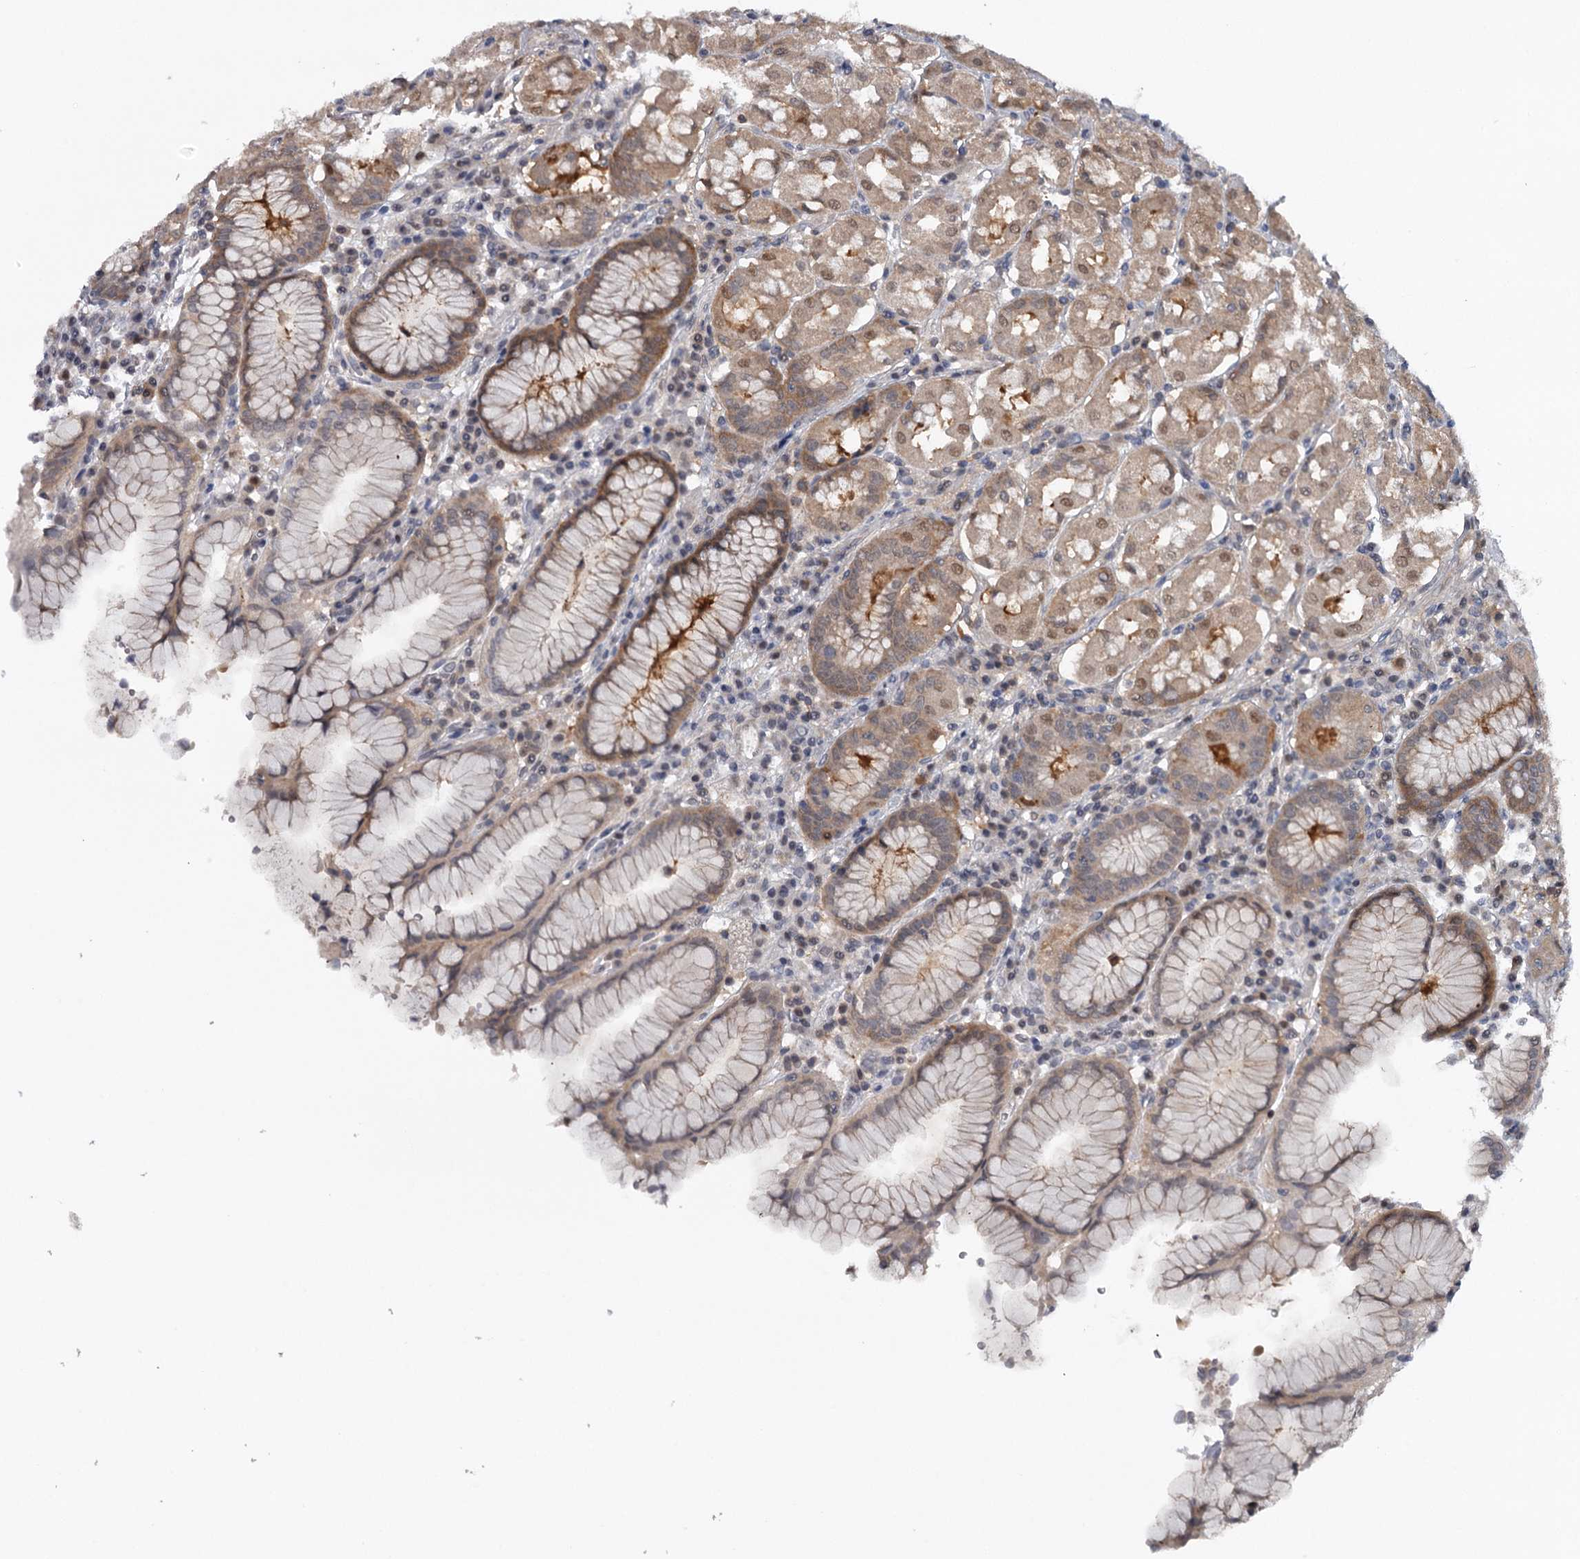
{"staining": {"intensity": "weak", "quantity": "<25%", "location": "nuclear"}, "tissue": "stomach", "cell_type": "Glandular cells", "image_type": "normal", "snomed": [{"axis": "morphology", "description": "Normal tissue, NOS"}, {"axis": "topography", "description": "Stomach"}, {"axis": "topography", "description": "Stomach, lower"}], "caption": "Glandular cells are negative for protein expression in benign human stomach. The staining is performed using DAB brown chromogen with nuclei counter-stained in using hematoxylin.", "gene": "GTSF1", "patient": {"sex": "female", "age": 56}}